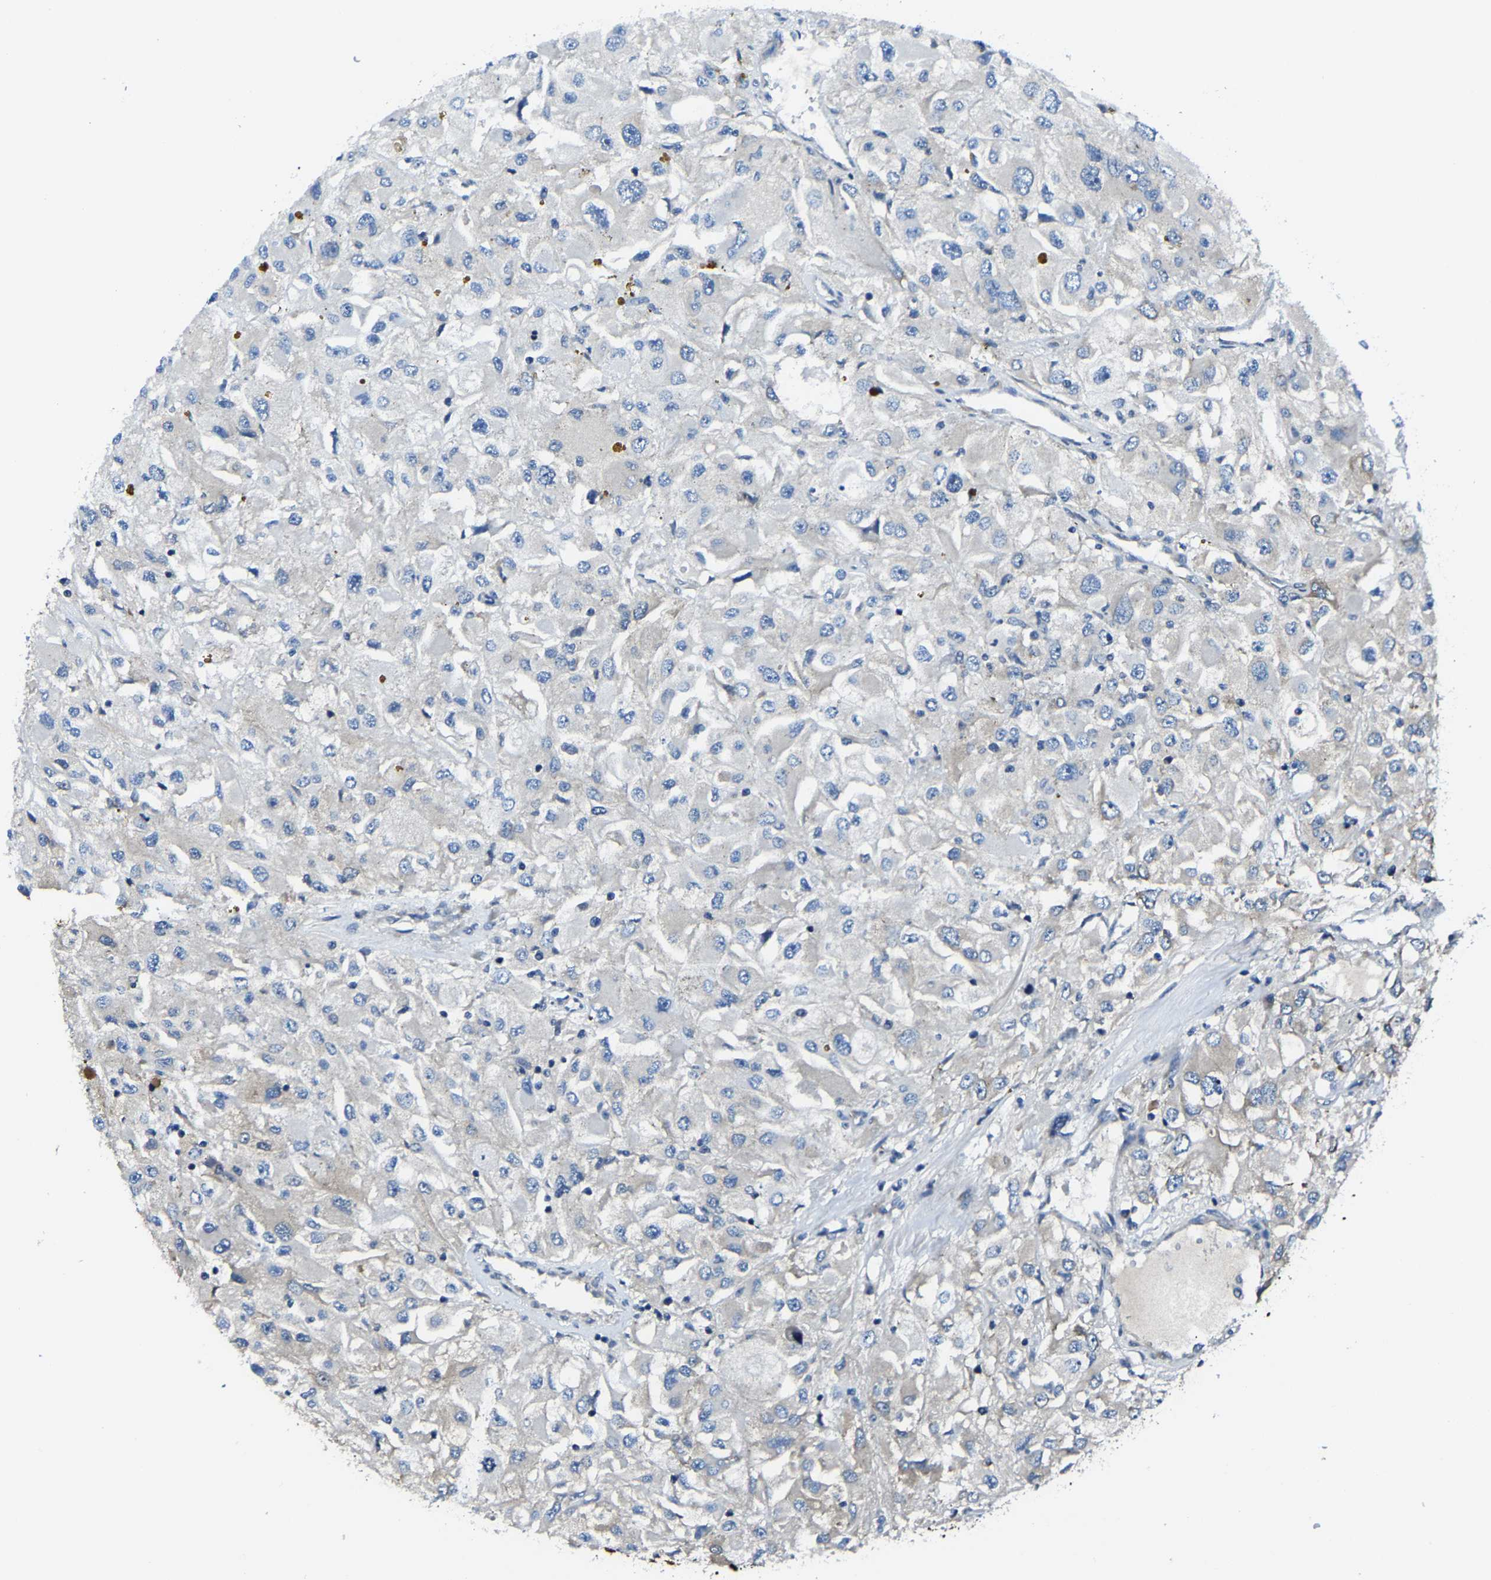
{"staining": {"intensity": "negative", "quantity": "none", "location": "none"}, "tissue": "renal cancer", "cell_type": "Tumor cells", "image_type": "cancer", "snomed": [{"axis": "morphology", "description": "Adenocarcinoma, NOS"}, {"axis": "topography", "description": "Kidney"}], "caption": "Immunohistochemistry image of neoplastic tissue: human renal cancer stained with DAB (3,3'-diaminobenzidine) demonstrates no significant protein positivity in tumor cells.", "gene": "G3BP2", "patient": {"sex": "female", "age": 52}}